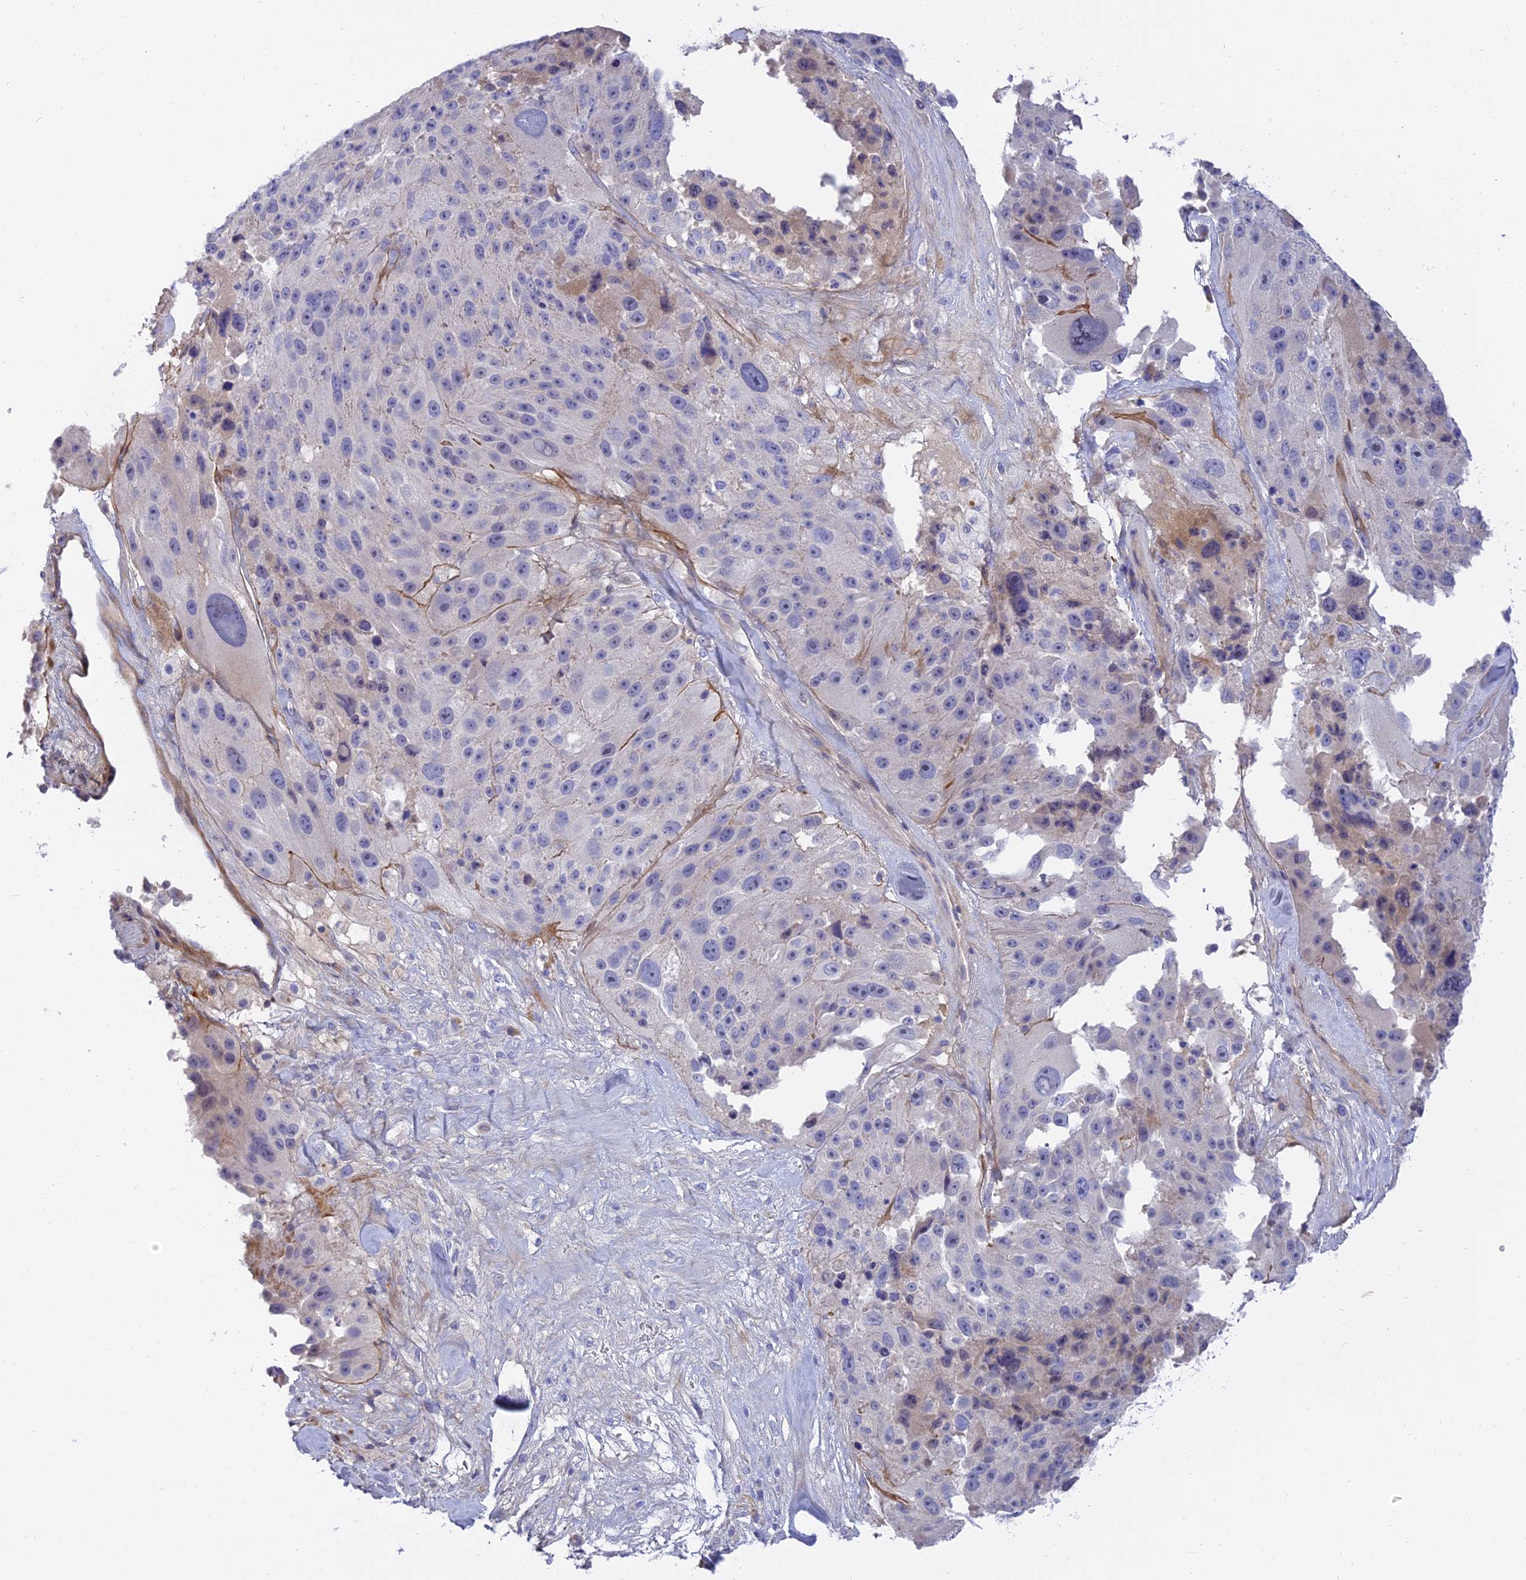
{"staining": {"intensity": "negative", "quantity": "none", "location": "none"}, "tissue": "melanoma", "cell_type": "Tumor cells", "image_type": "cancer", "snomed": [{"axis": "morphology", "description": "Malignant melanoma, Metastatic site"}, {"axis": "topography", "description": "Lymph node"}], "caption": "Human melanoma stained for a protein using IHC reveals no expression in tumor cells.", "gene": "MBD3L1", "patient": {"sex": "male", "age": 62}}